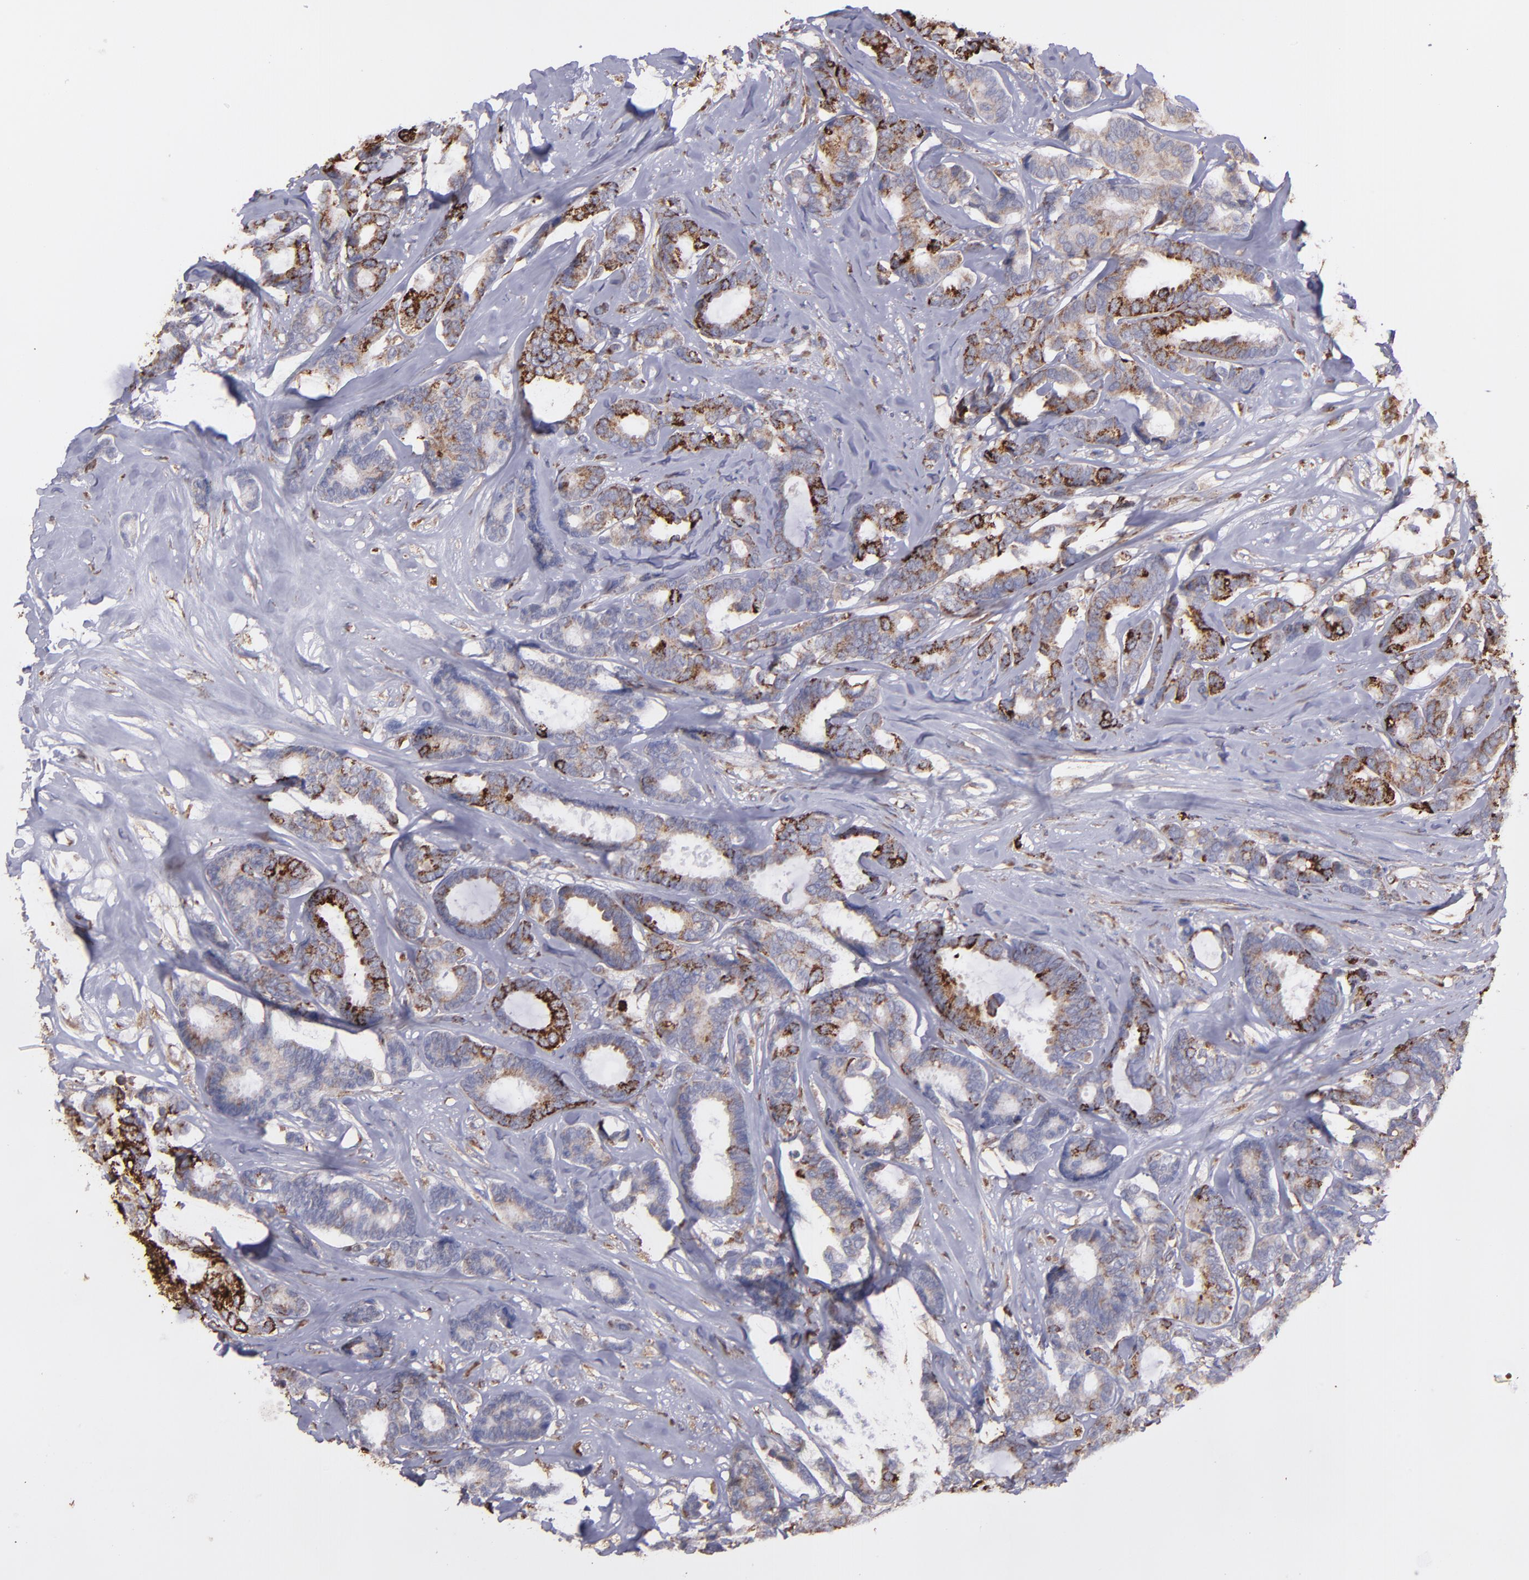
{"staining": {"intensity": "moderate", "quantity": ">75%", "location": "cytoplasmic/membranous"}, "tissue": "breast cancer", "cell_type": "Tumor cells", "image_type": "cancer", "snomed": [{"axis": "morphology", "description": "Duct carcinoma"}, {"axis": "topography", "description": "Breast"}], "caption": "Immunohistochemical staining of infiltrating ductal carcinoma (breast) exhibits medium levels of moderate cytoplasmic/membranous positivity in approximately >75% of tumor cells.", "gene": "MAOB", "patient": {"sex": "female", "age": 87}}